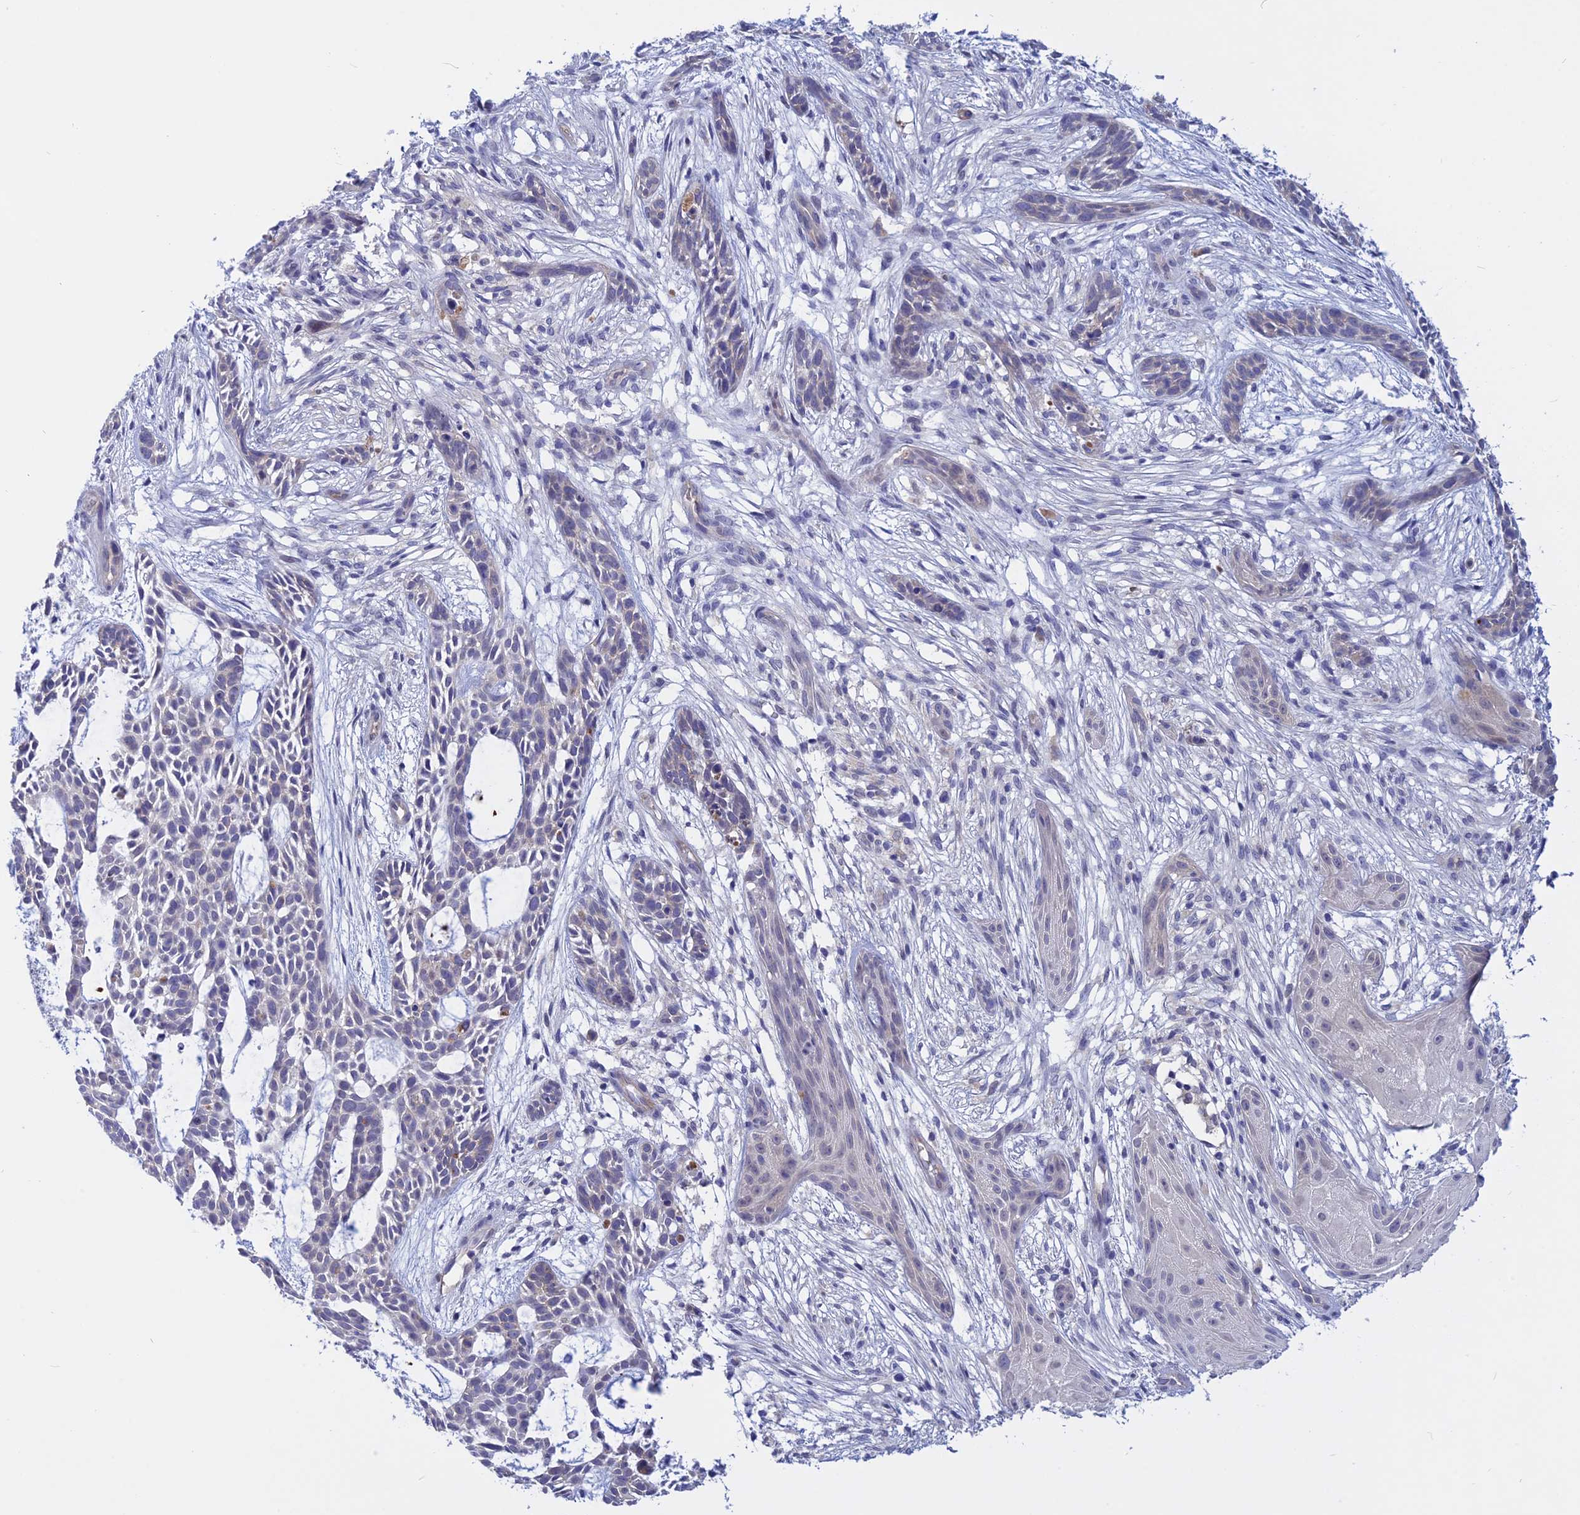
{"staining": {"intensity": "negative", "quantity": "none", "location": "none"}, "tissue": "skin cancer", "cell_type": "Tumor cells", "image_type": "cancer", "snomed": [{"axis": "morphology", "description": "Basal cell carcinoma"}, {"axis": "topography", "description": "Skin"}], "caption": "Photomicrograph shows no significant protein staining in tumor cells of skin basal cell carcinoma. (DAB IHC, high magnification).", "gene": "GK5", "patient": {"sex": "male", "age": 89}}